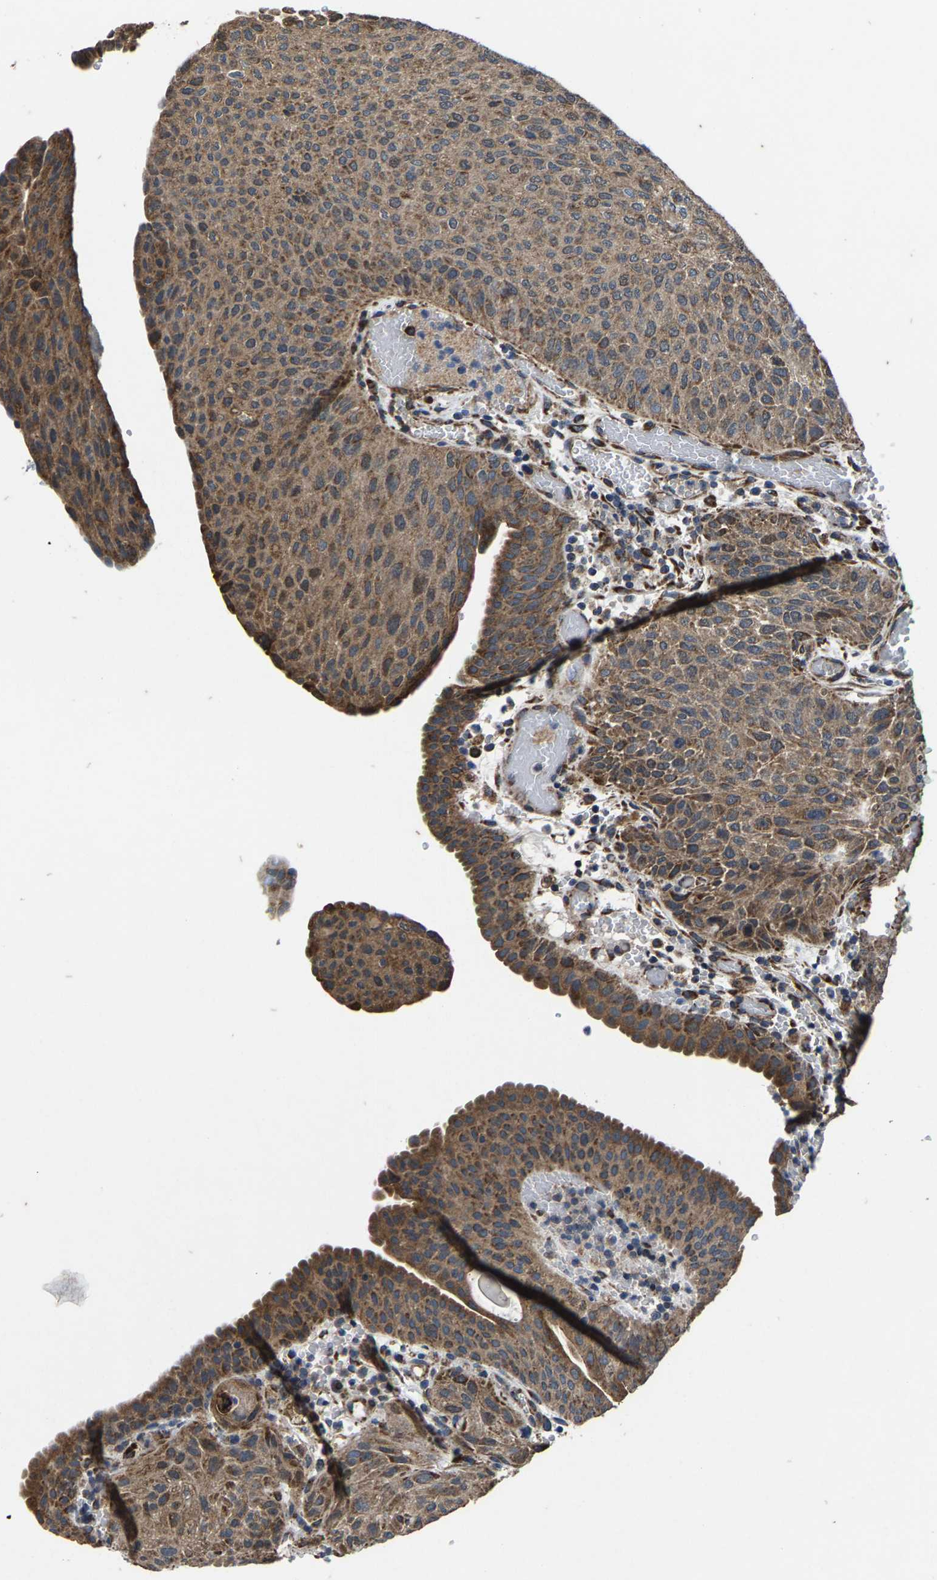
{"staining": {"intensity": "moderate", "quantity": ">75%", "location": "cytoplasmic/membranous"}, "tissue": "urothelial cancer", "cell_type": "Tumor cells", "image_type": "cancer", "snomed": [{"axis": "morphology", "description": "Urothelial carcinoma, Low grade"}, {"axis": "morphology", "description": "Urothelial carcinoma, High grade"}, {"axis": "topography", "description": "Urinary bladder"}], "caption": "The immunohistochemical stain shows moderate cytoplasmic/membranous expression in tumor cells of urothelial cancer tissue.", "gene": "PDP1", "patient": {"sex": "male", "age": 35}}